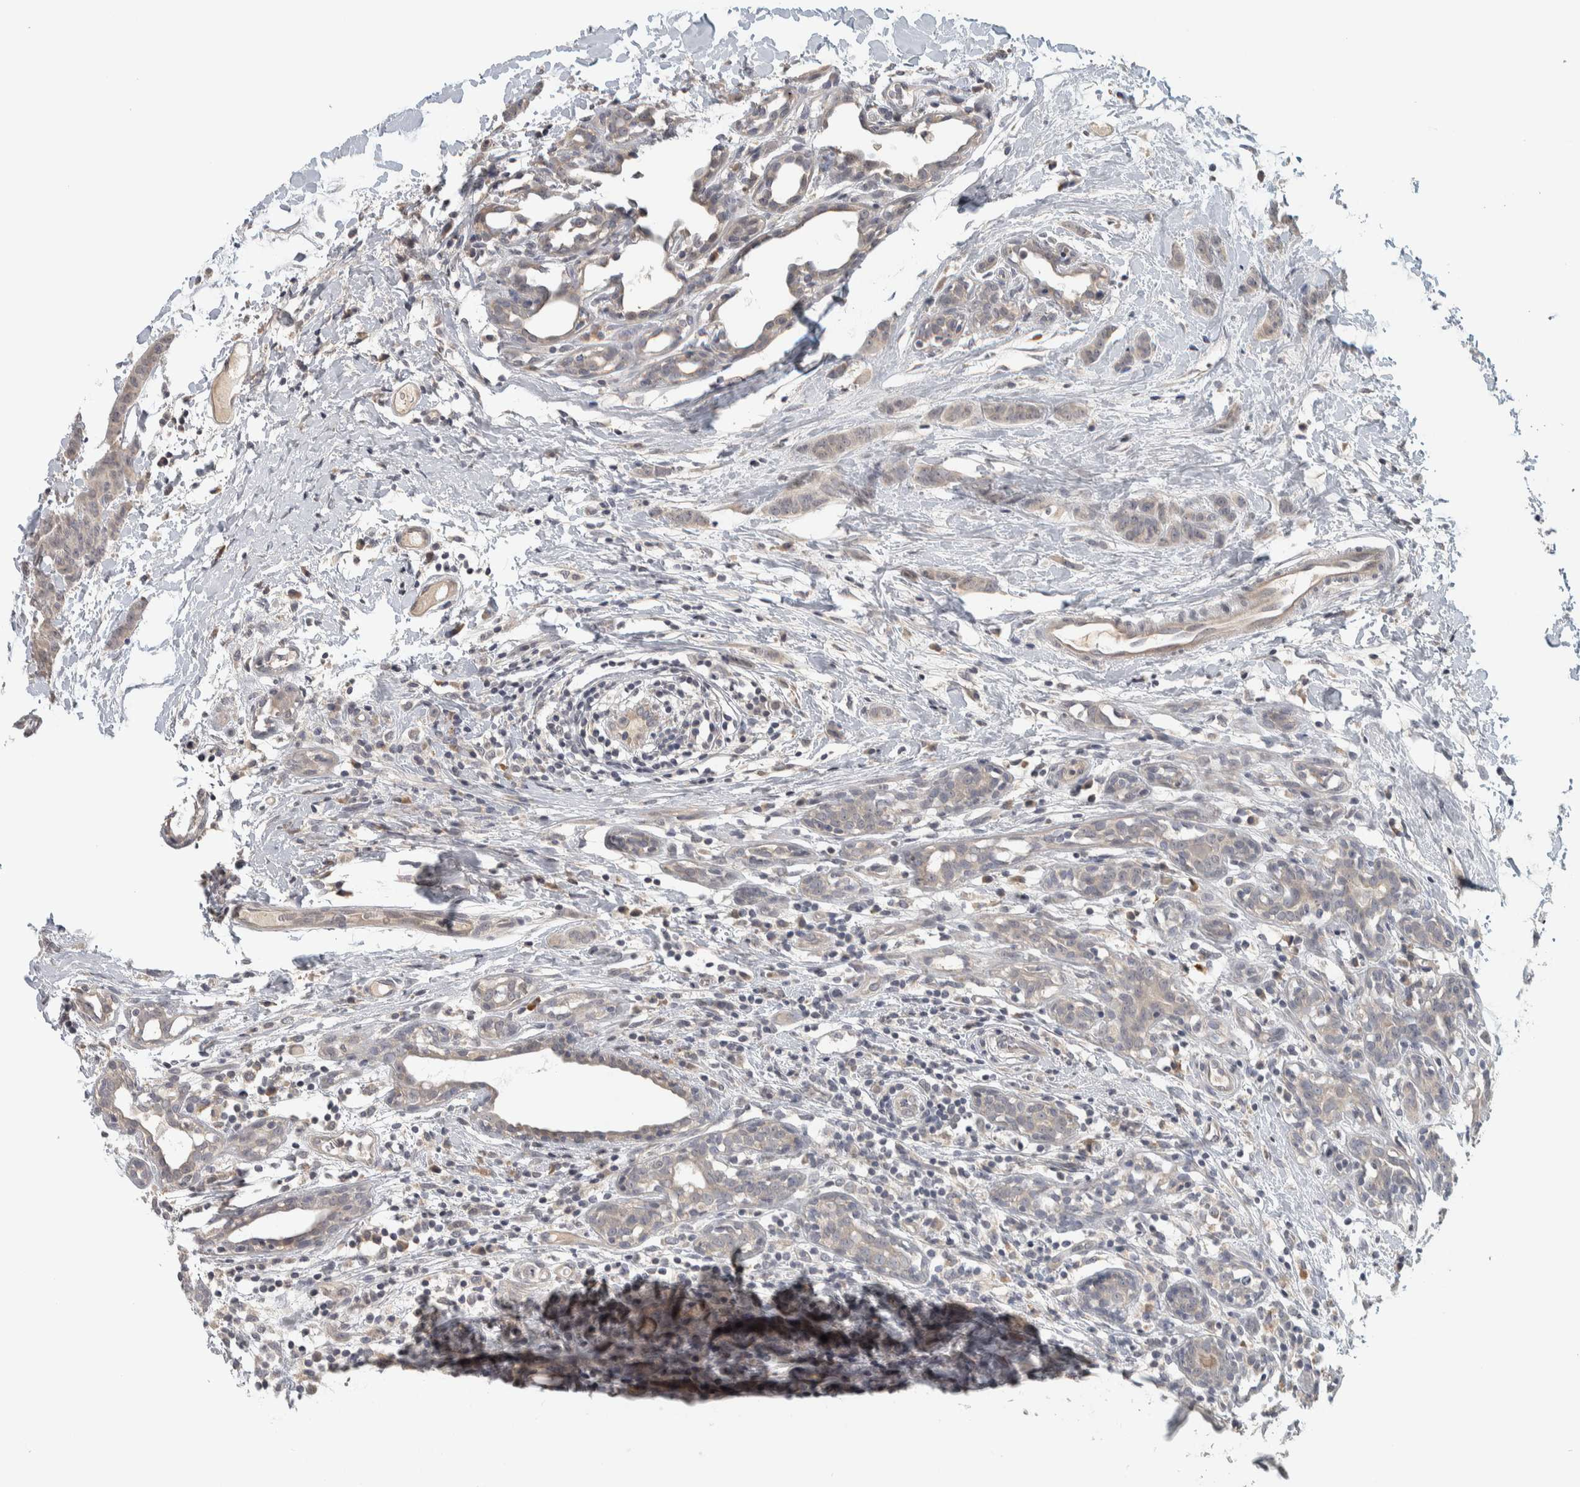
{"staining": {"intensity": "negative", "quantity": "none", "location": "none"}, "tissue": "breast cancer", "cell_type": "Tumor cells", "image_type": "cancer", "snomed": [{"axis": "morphology", "description": "Normal tissue, NOS"}, {"axis": "morphology", "description": "Duct carcinoma"}, {"axis": "topography", "description": "Breast"}], "caption": "High magnification brightfield microscopy of breast cancer stained with DAB (3,3'-diaminobenzidine) (brown) and counterstained with hematoxylin (blue): tumor cells show no significant expression. (Brightfield microscopy of DAB (3,3'-diaminobenzidine) IHC at high magnification).", "gene": "AFP", "patient": {"sex": "female", "age": 40}}